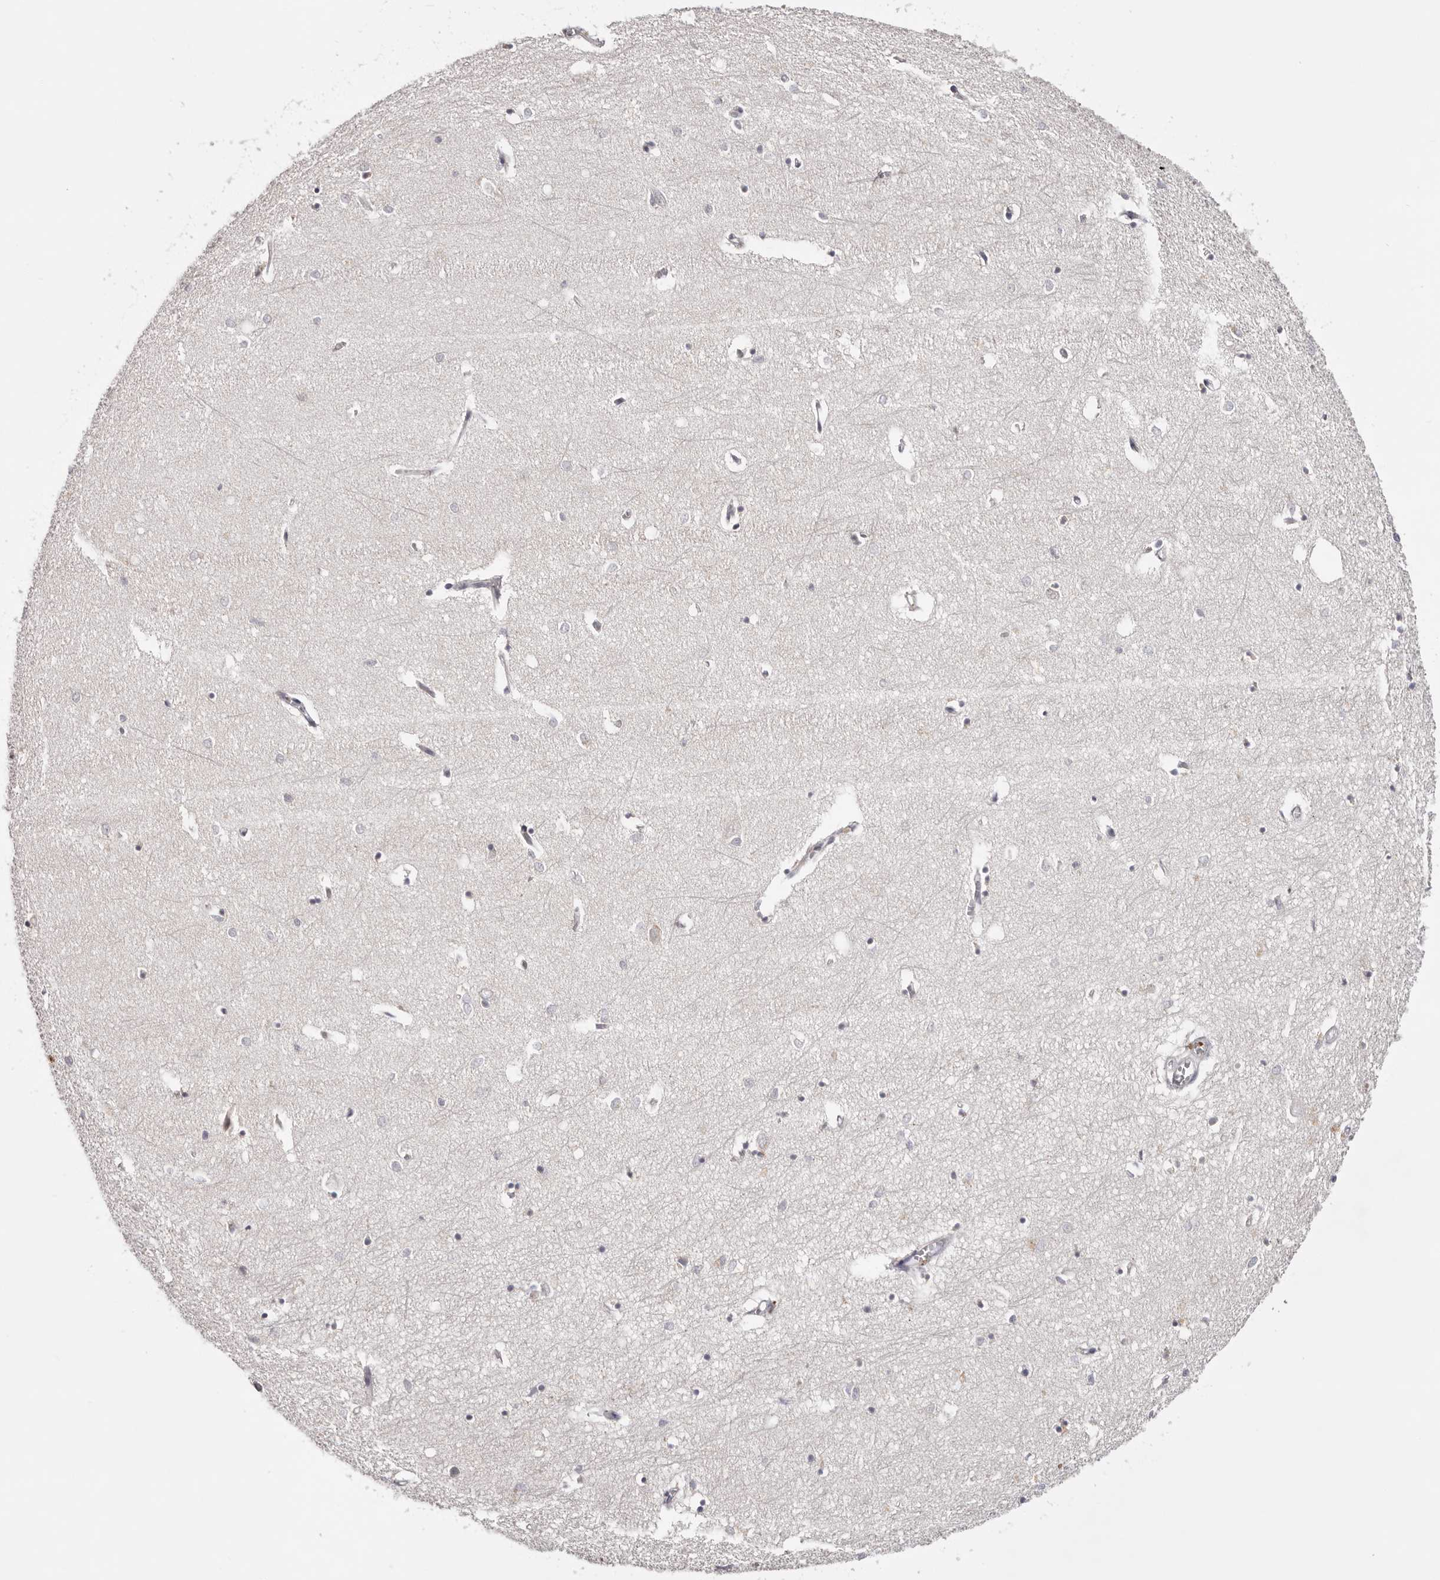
{"staining": {"intensity": "negative", "quantity": "none", "location": "none"}, "tissue": "hippocampus", "cell_type": "Glial cells", "image_type": "normal", "snomed": [{"axis": "morphology", "description": "Normal tissue, NOS"}, {"axis": "topography", "description": "Hippocampus"}], "caption": "This is an IHC image of normal human hippocampus. There is no positivity in glial cells.", "gene": "CCDC190", "patient": {"sex": "female", "age": 64}}